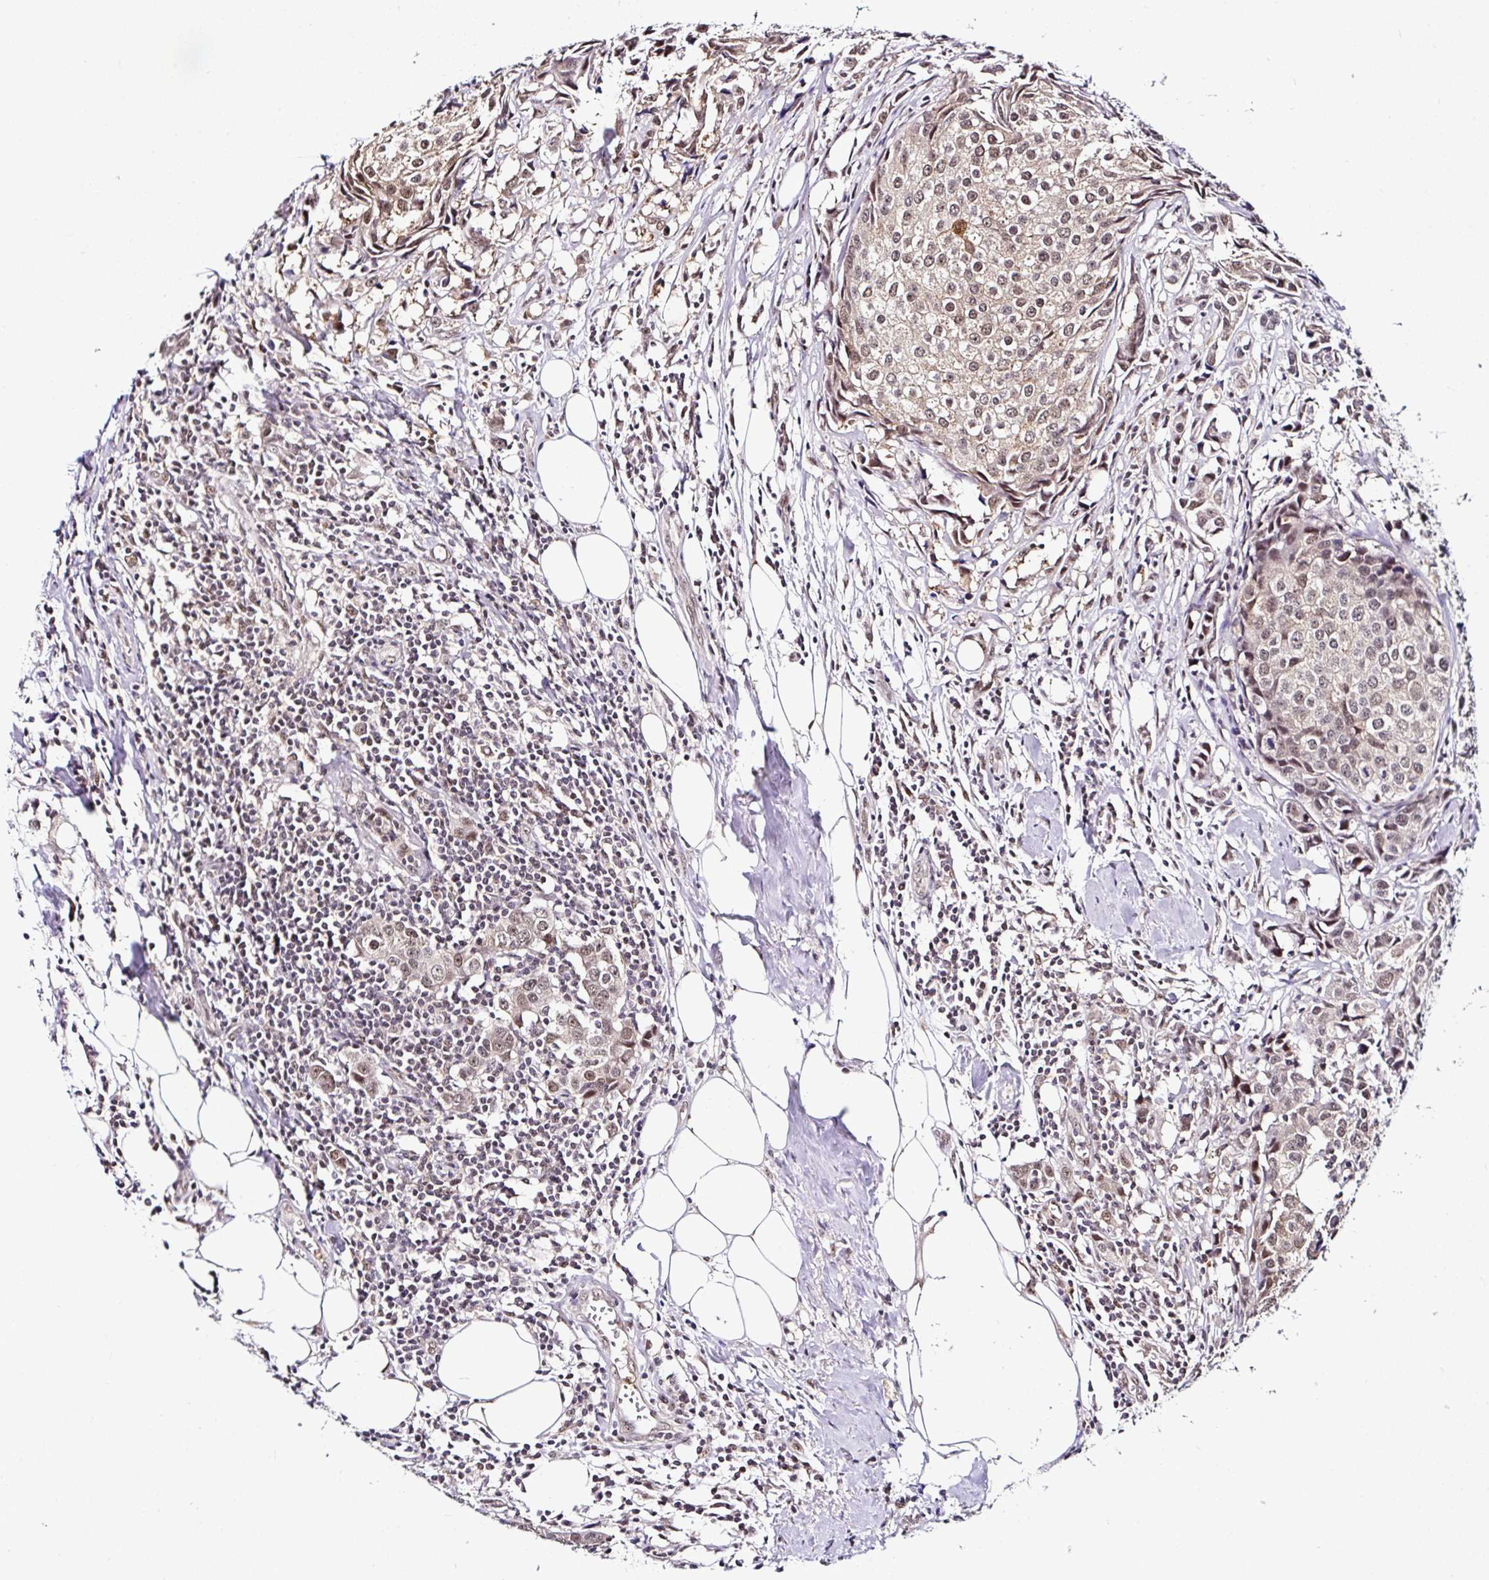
{"staining": {"intensity": "weak", "quantity": ">75%", "location": "cytoplasmic/membranous,nuclear"}, "tissue": "breast cancer", "cell_type": "Tumor cells", "image_type": "cancer", "snomed": [{"axis": "morphology", "description": "Duct carcinoma"}, {"axis": "topography", "description": "Breast"}], "caption": "Breast cancer tissue reveals weak cytoplasmic/membranous and nuclear staining in about >75% of tumor cells", "gene": "PIN4", "patient": {"sex": "female", "age": 80}}